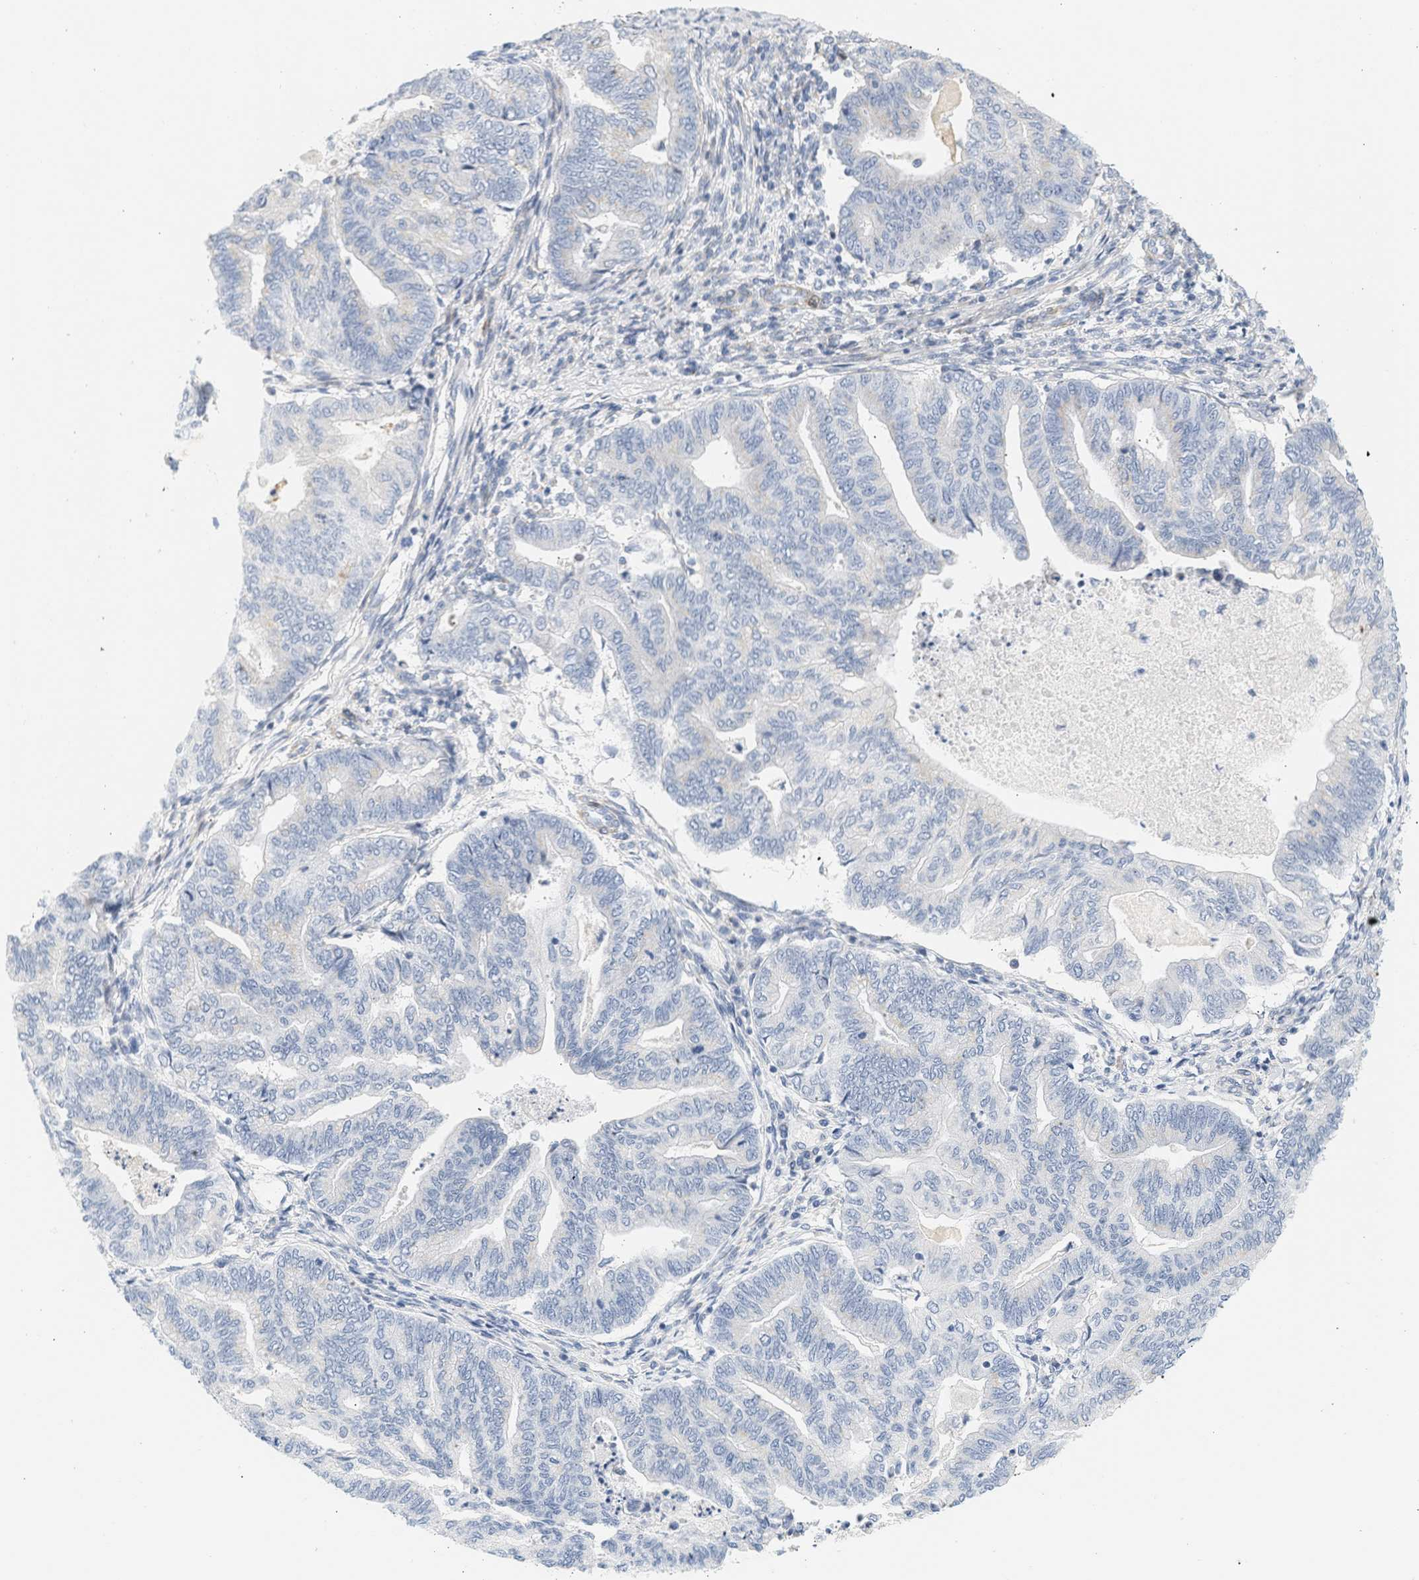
{"staining": {"intensity": "negative", "quantity": "none", "location": "none"}, "tissue": "endometrial cancer", "cell_type": "Tumor cells", "image_type": "cancer", "snomed": [{"axis": "morphology", "description": "Adenocarcinoma, NOS"}, {"axis": "topography", "description": "Endometrium"}], "caption": "Micrograph shows no protein expression in tumor cells of adenocarcinoma (endometrial) tissue.", "gene": "SLC30A7", "patient": {"sex": "female", "age": 79}}